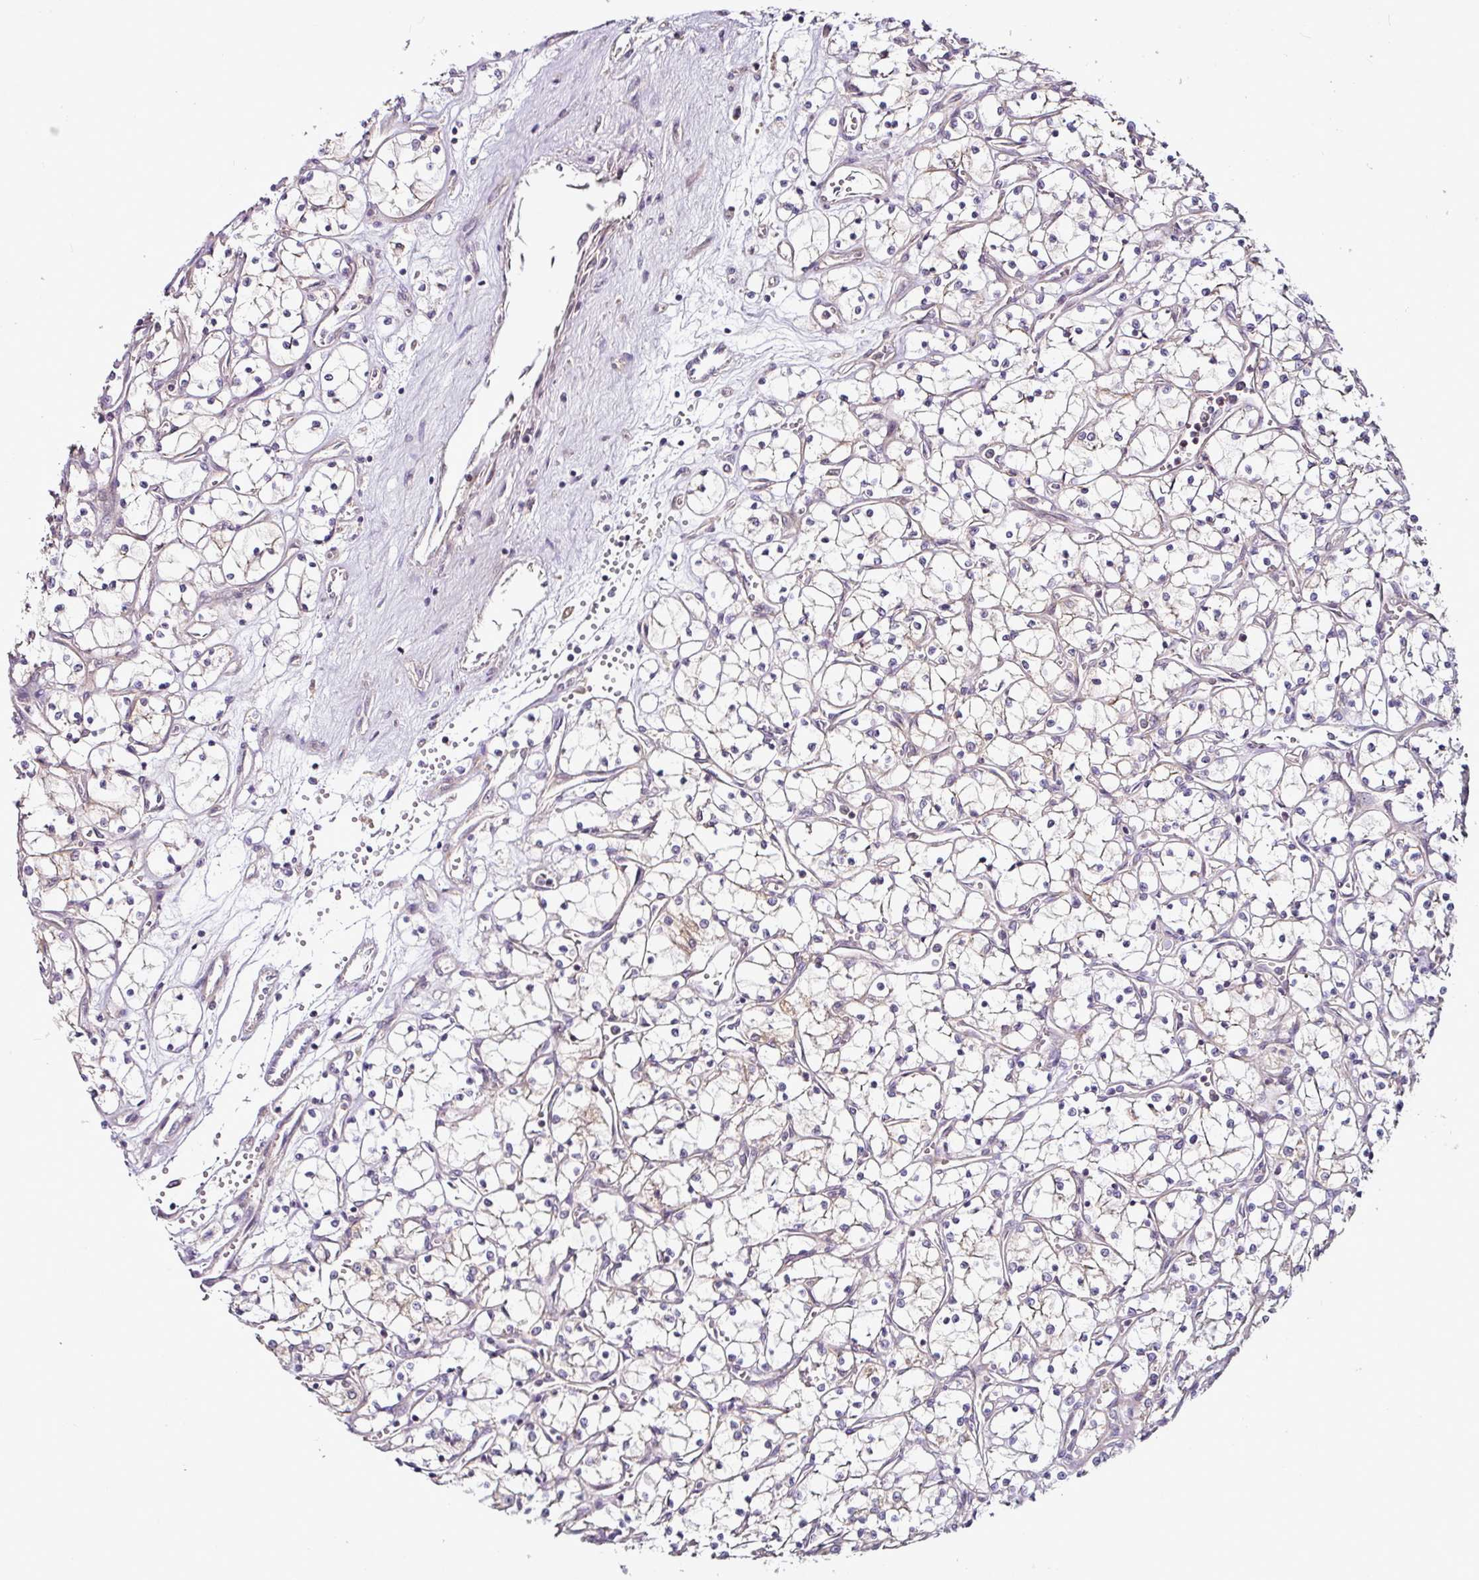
{"staining": {"intensity": "negative", "quantity": "none", "location": "none"}, "tissue": "renal cancer", "cell_type": "Tumor cells", "image_type": "cancer", "snomed": [{"axis": "morphology", "description": "Adenocarcinoma, NOS"}, {"axis": "topography", "description": "Kidney"}], "caption": "Renal cancer (adenocarcinoma) was stained to show a protein in brown. There is no significant staining in tumor cells.", "gene": "DCAF13", "patient": {"sex": "female", "age": 69}}